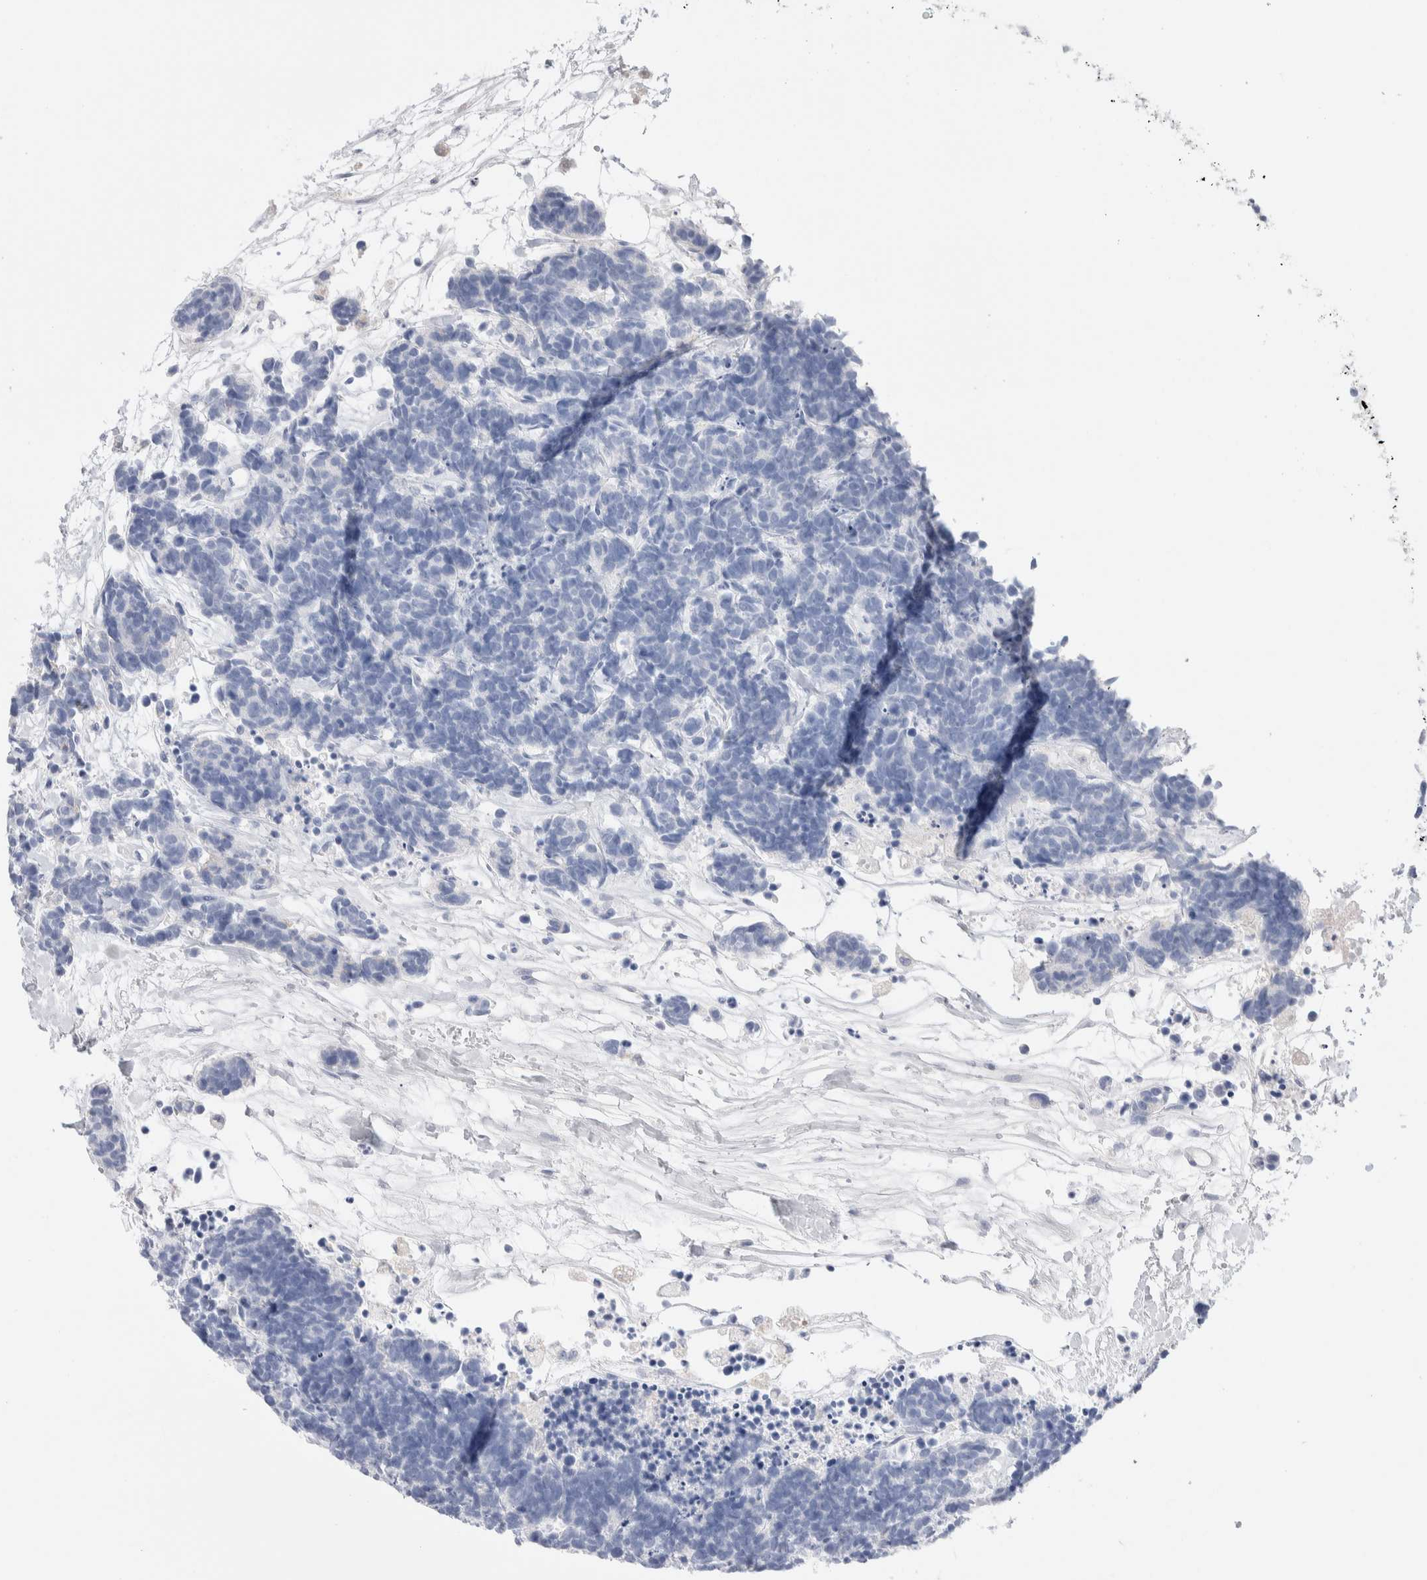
{"staining": {"intensity": "negative", "quantity": "none", "location": "none"}, "tissue": "carcinoid", "cell_type": "Tumor cells", "image_type": "cancer", "snomed": [{"axis": "morphology", "description": "Carcinoma, NOS"}, {"axis": "morphology", "description": "Carcinoid, malignant, NOS"}, {"axis": "topography", "description": "Urinary bladder"}], "caption": "Immunohistochemistry (IHC) histopathology image of carcinoma stained for a protein (brown), which shows no positivity in tumor cells.", "gene": "GDA", "patient": {"sex": "male", "age": 57}}